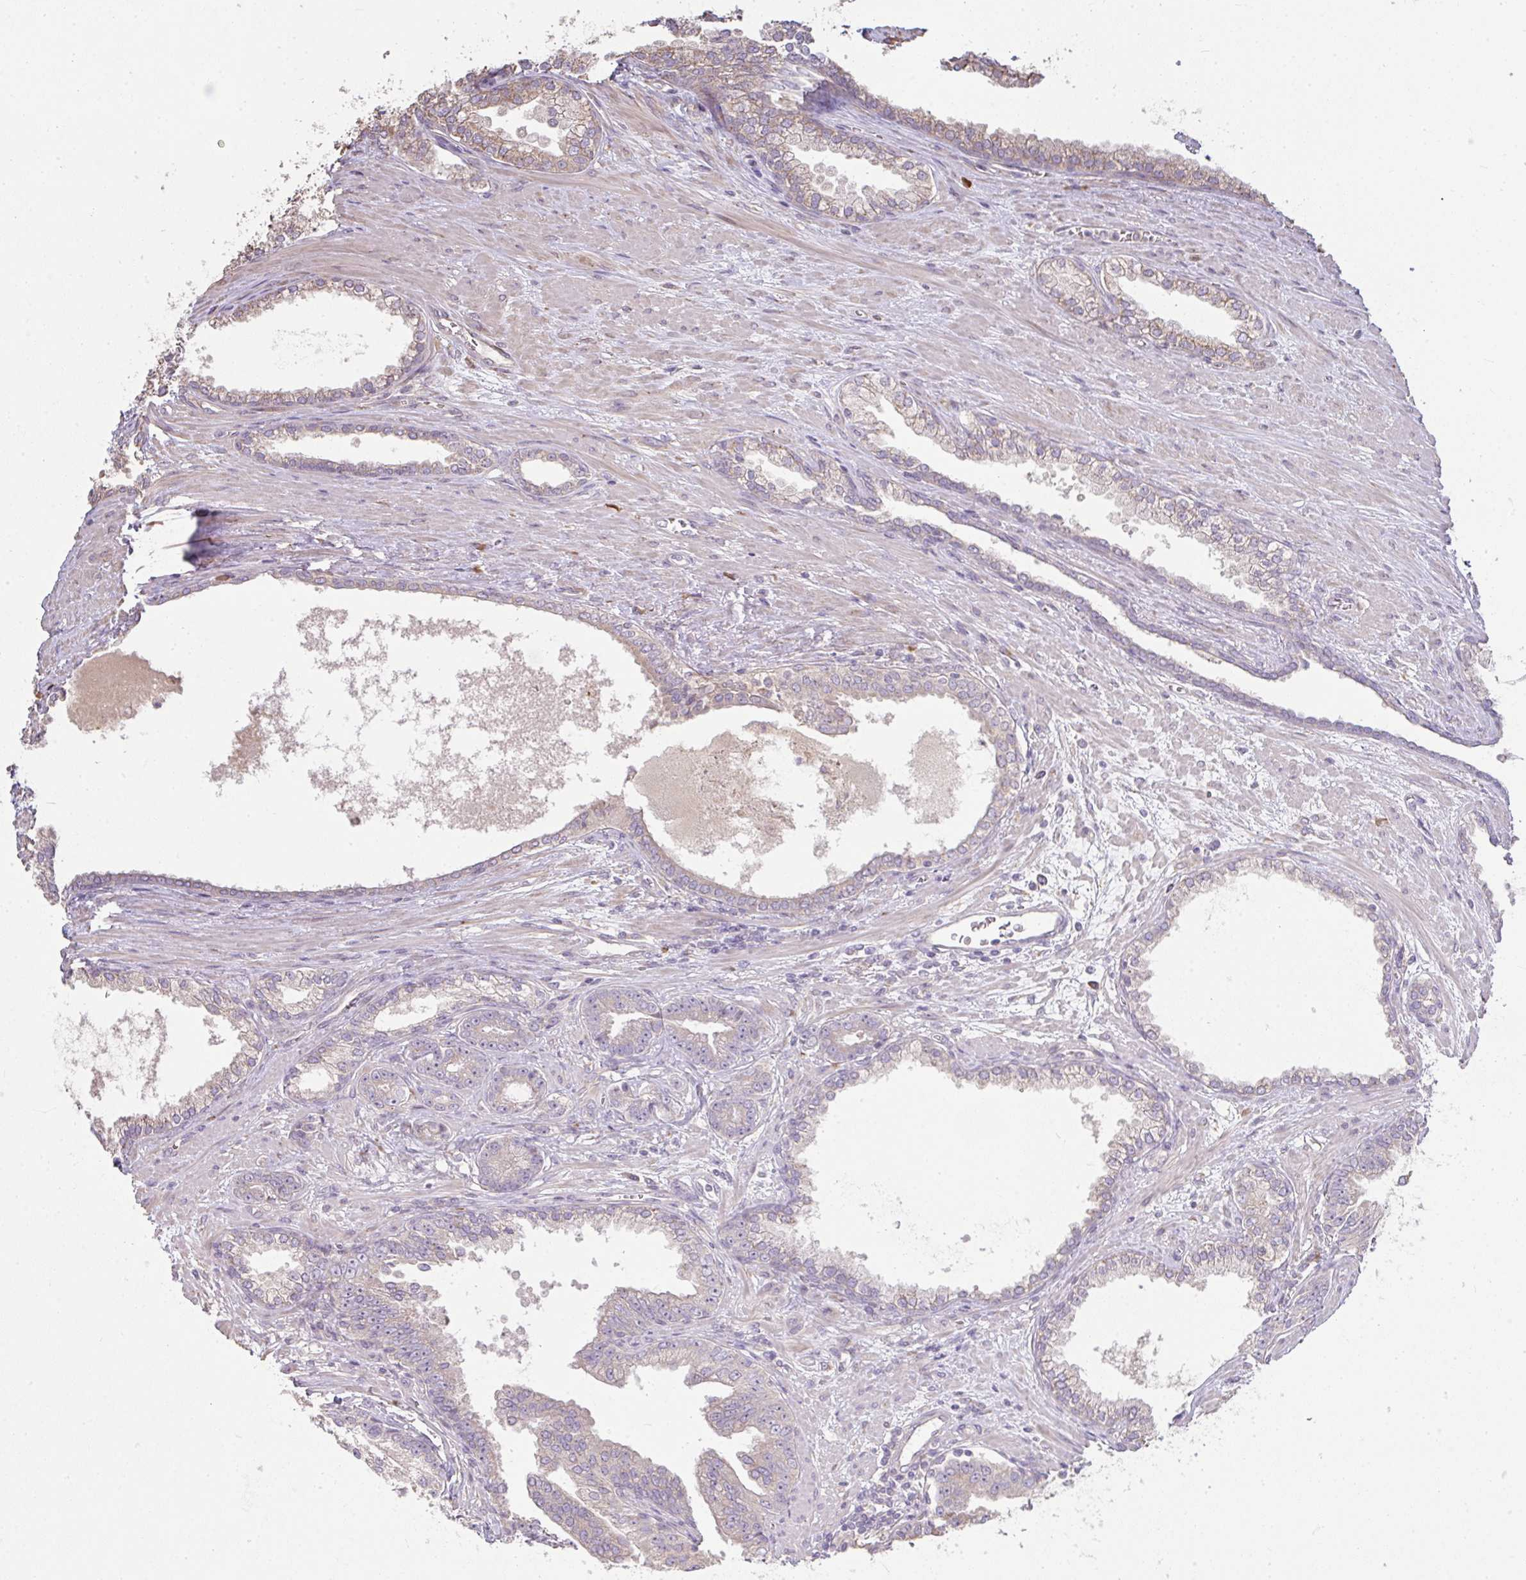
{"staining": {"intensity": "negative", "quantity": "none", "location": "none"}, "tissue": "prostate cancer", "cell_type": "Tumor cells", "image_type": "cancer", "snomed": [{"axis": "morphology", "description": "Adenocarcinoma, Low grade"}, {"axis": "topography", "description": "Prostate"}], "caption": "Immunohistochemical staining of adenocarcinoma (low-grade) (prostate) displays no significant staining in tumor cells. (Stains: DAB IHC with hematoxylin counter stain, Microscopy: brightfield microscopy at high magnification).", "gene": "BRINP3", "patient": {"sex": "male", "age": 61}}